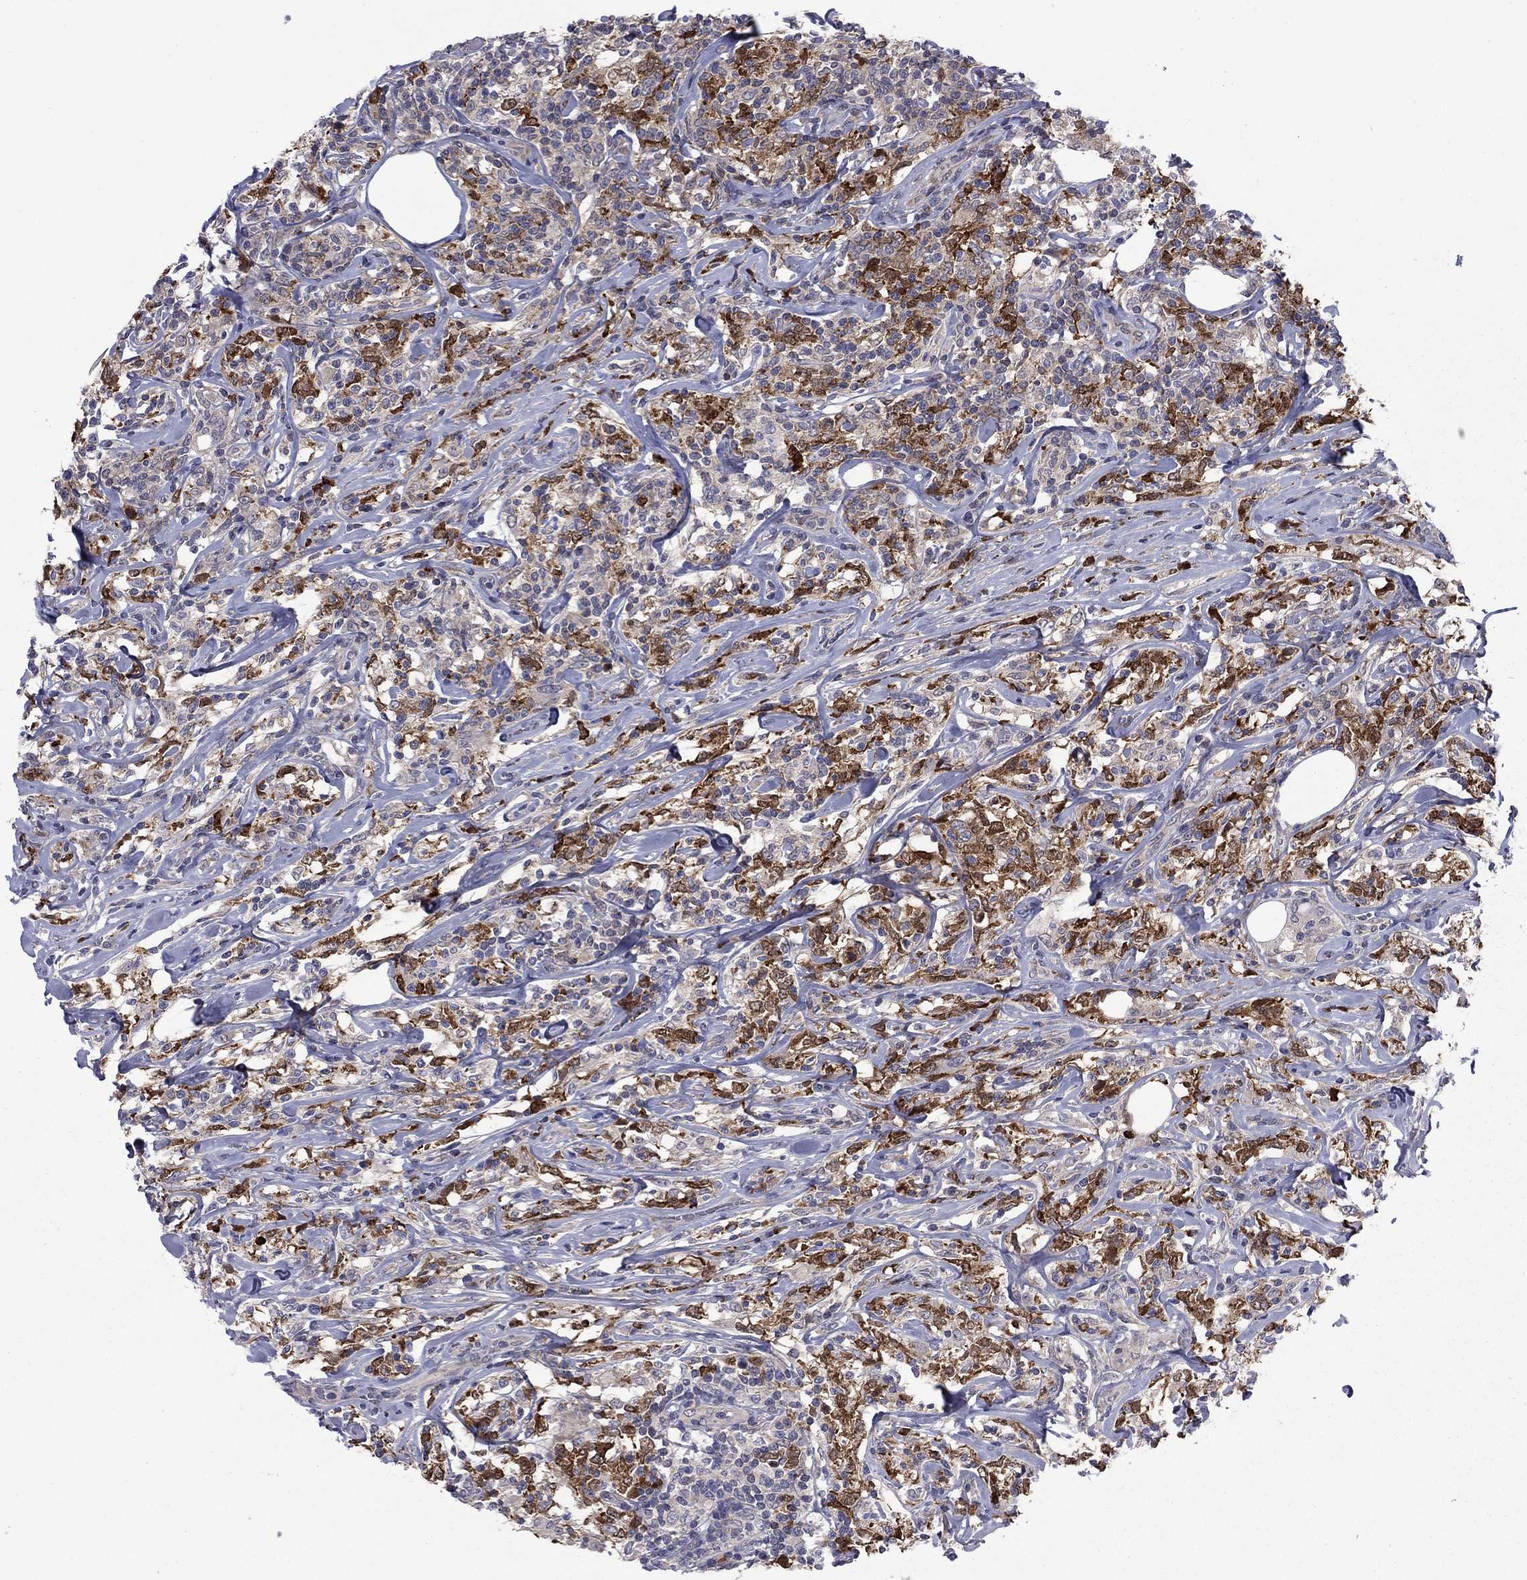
{"staining": {"intensity": "strong", "quantity": "25%-75%", "location": "cytoplasmic/membranous"}, "tissue": "lymphoma", "cell_type": "Tumor cells", "image_type": "cancer", "snomed": [{"axis": "morphology", "description": "Malignant lymphoma, non-Hodgkin's type, High grade"}, {"axis": "topography", "description": "Lymph node"}], "caption": "Lymphoma stained with a protein marker displays strong staining in tumor cells.", "gene": "GRHPR", "patient": {"sex": "female", "age": 84}}